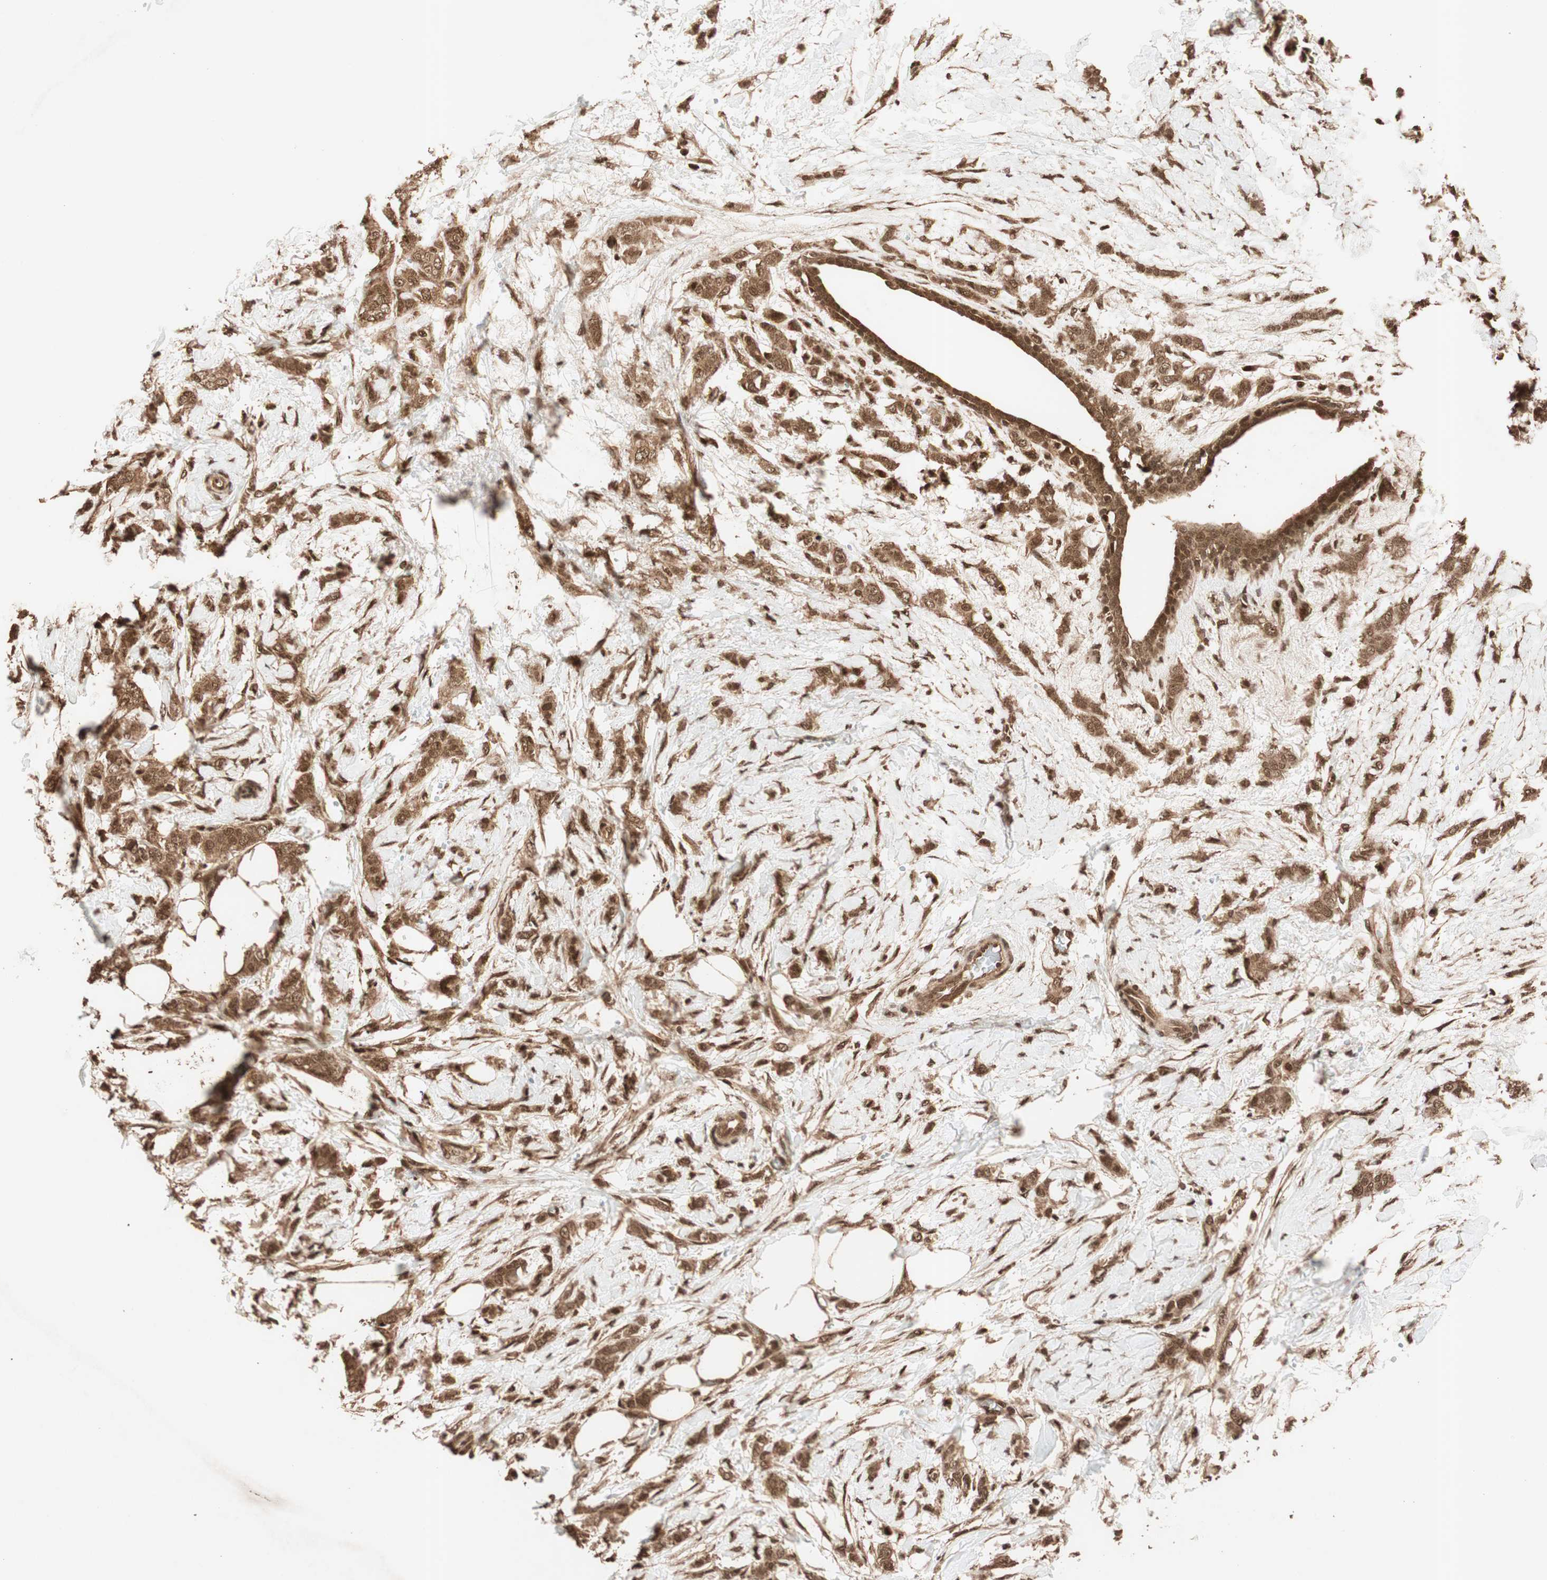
{"staining": {"intensity": "moderate", "quantity": ">75%", "location": "cytoplasmic/membranous,nuclear"}, "tissue": "breast cancer", "cell_type": "Tumor cells", "image_type": "cancer", "snomed": [{"axis": "morphology", "description": "Lobular carcinoma, in situ"}, {"axis": "morphology", "description": "Lobular carcinoma"}, {"axis": "topography", "description": "Breast"}], "caption": "The immunohistochemical stain labels moderate cytoplasmic/membranous and nuclear positivity in tumor cells of breast lobular carcinoma tissue.", "gene": "ALKBH5", "patient": {"sex": "female", "age": 41}}